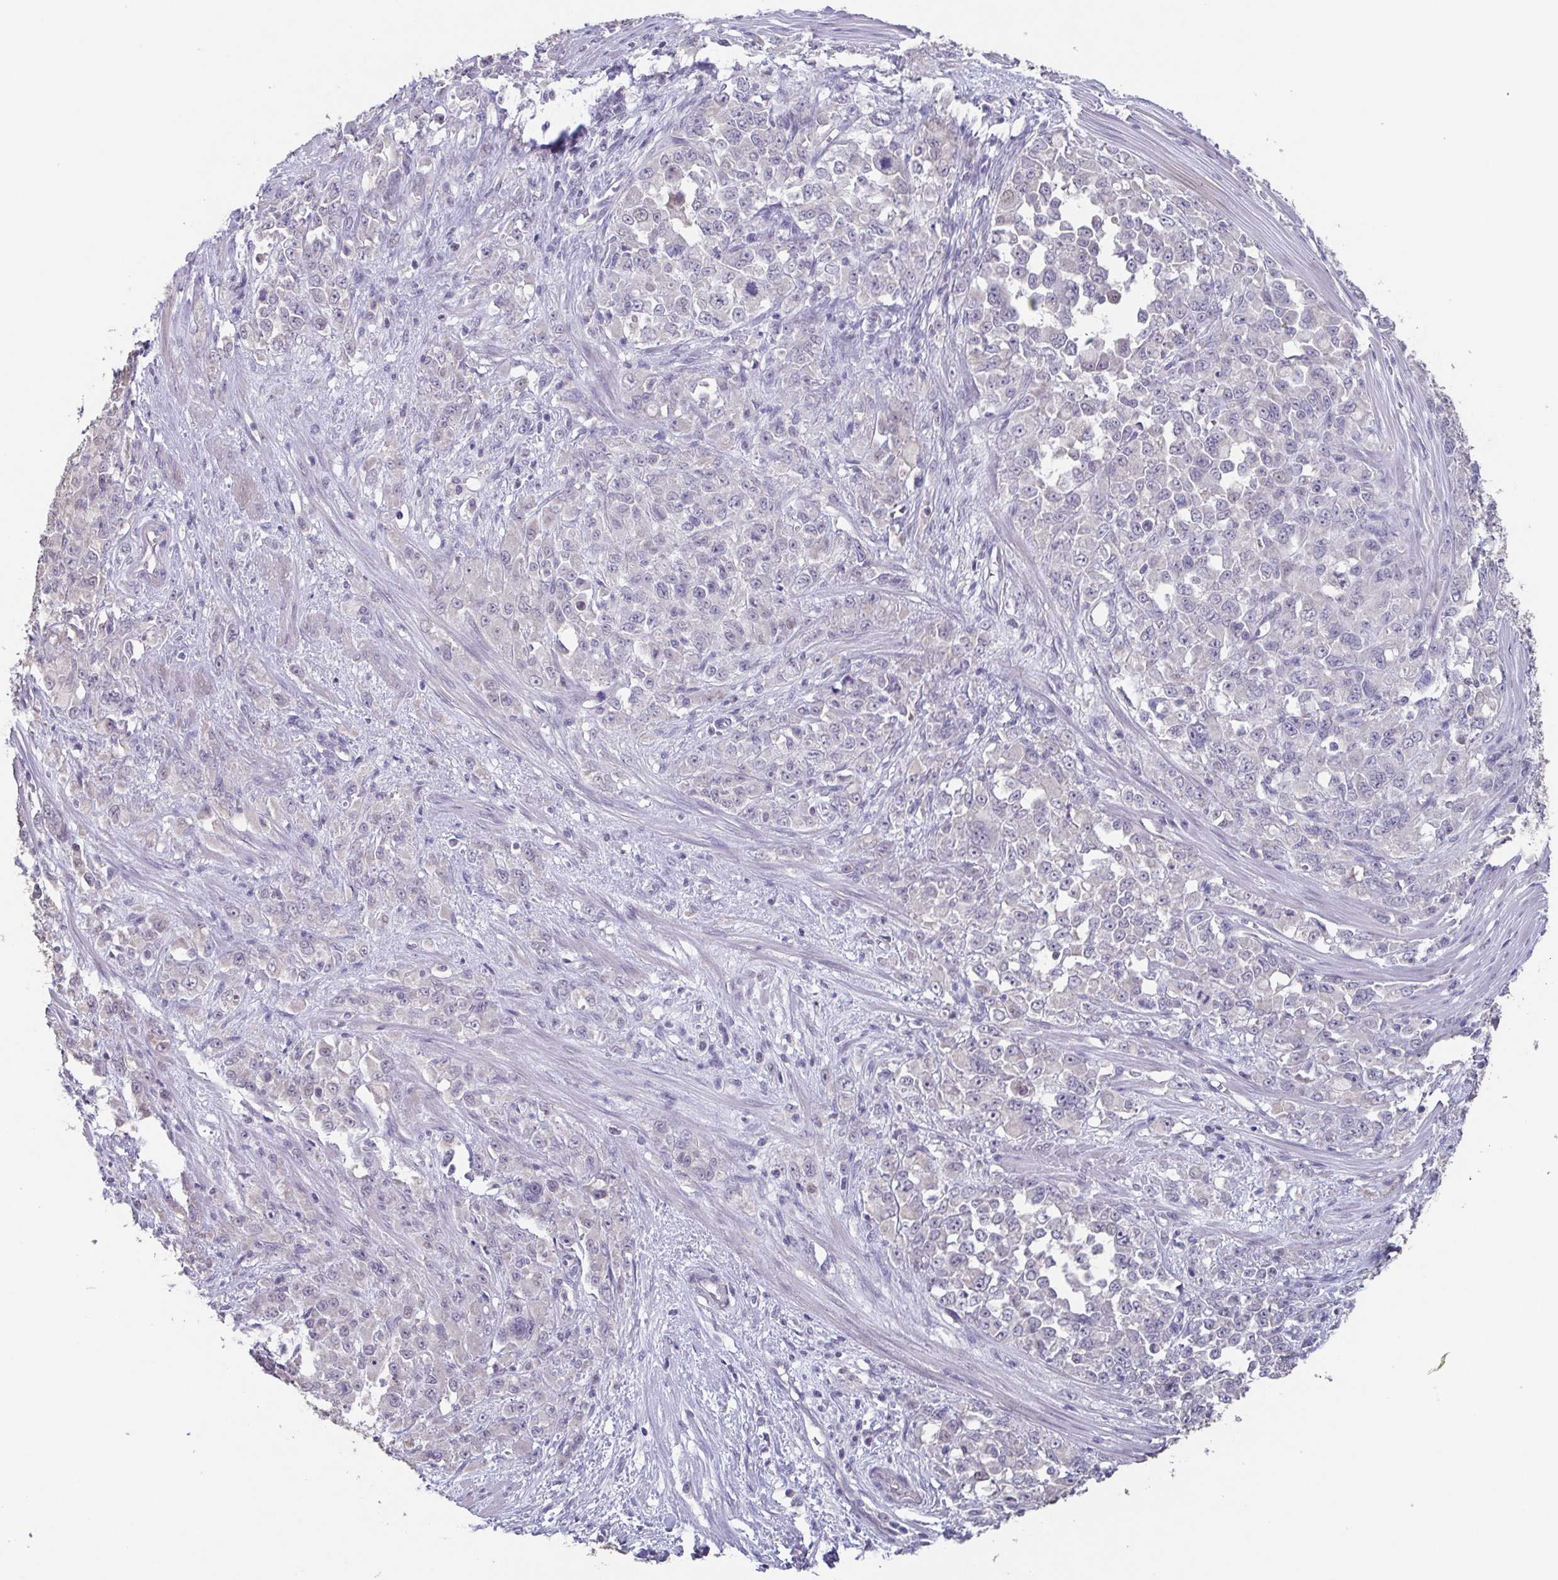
{"staining": {"intensity": "negative", "quantity": "none", "location": "none"}, "tissue": "stomach cancer", "cell_type": "Tumor cells", "image_type": "cancer", "snomed": [{"axis": "morphology", "description": "Adenocarcinoma, NOS"}, {"axis": "topography", "description": "Stomach"}], "caption": "DAB (3,3'-diaminobenzidine) immunohistochemical staining of human adenocarcinoma (stomach) reveals no significant expression in tumor cells.", "gene": "GHRL", "patient": {"sex": "female", "age": 76}}